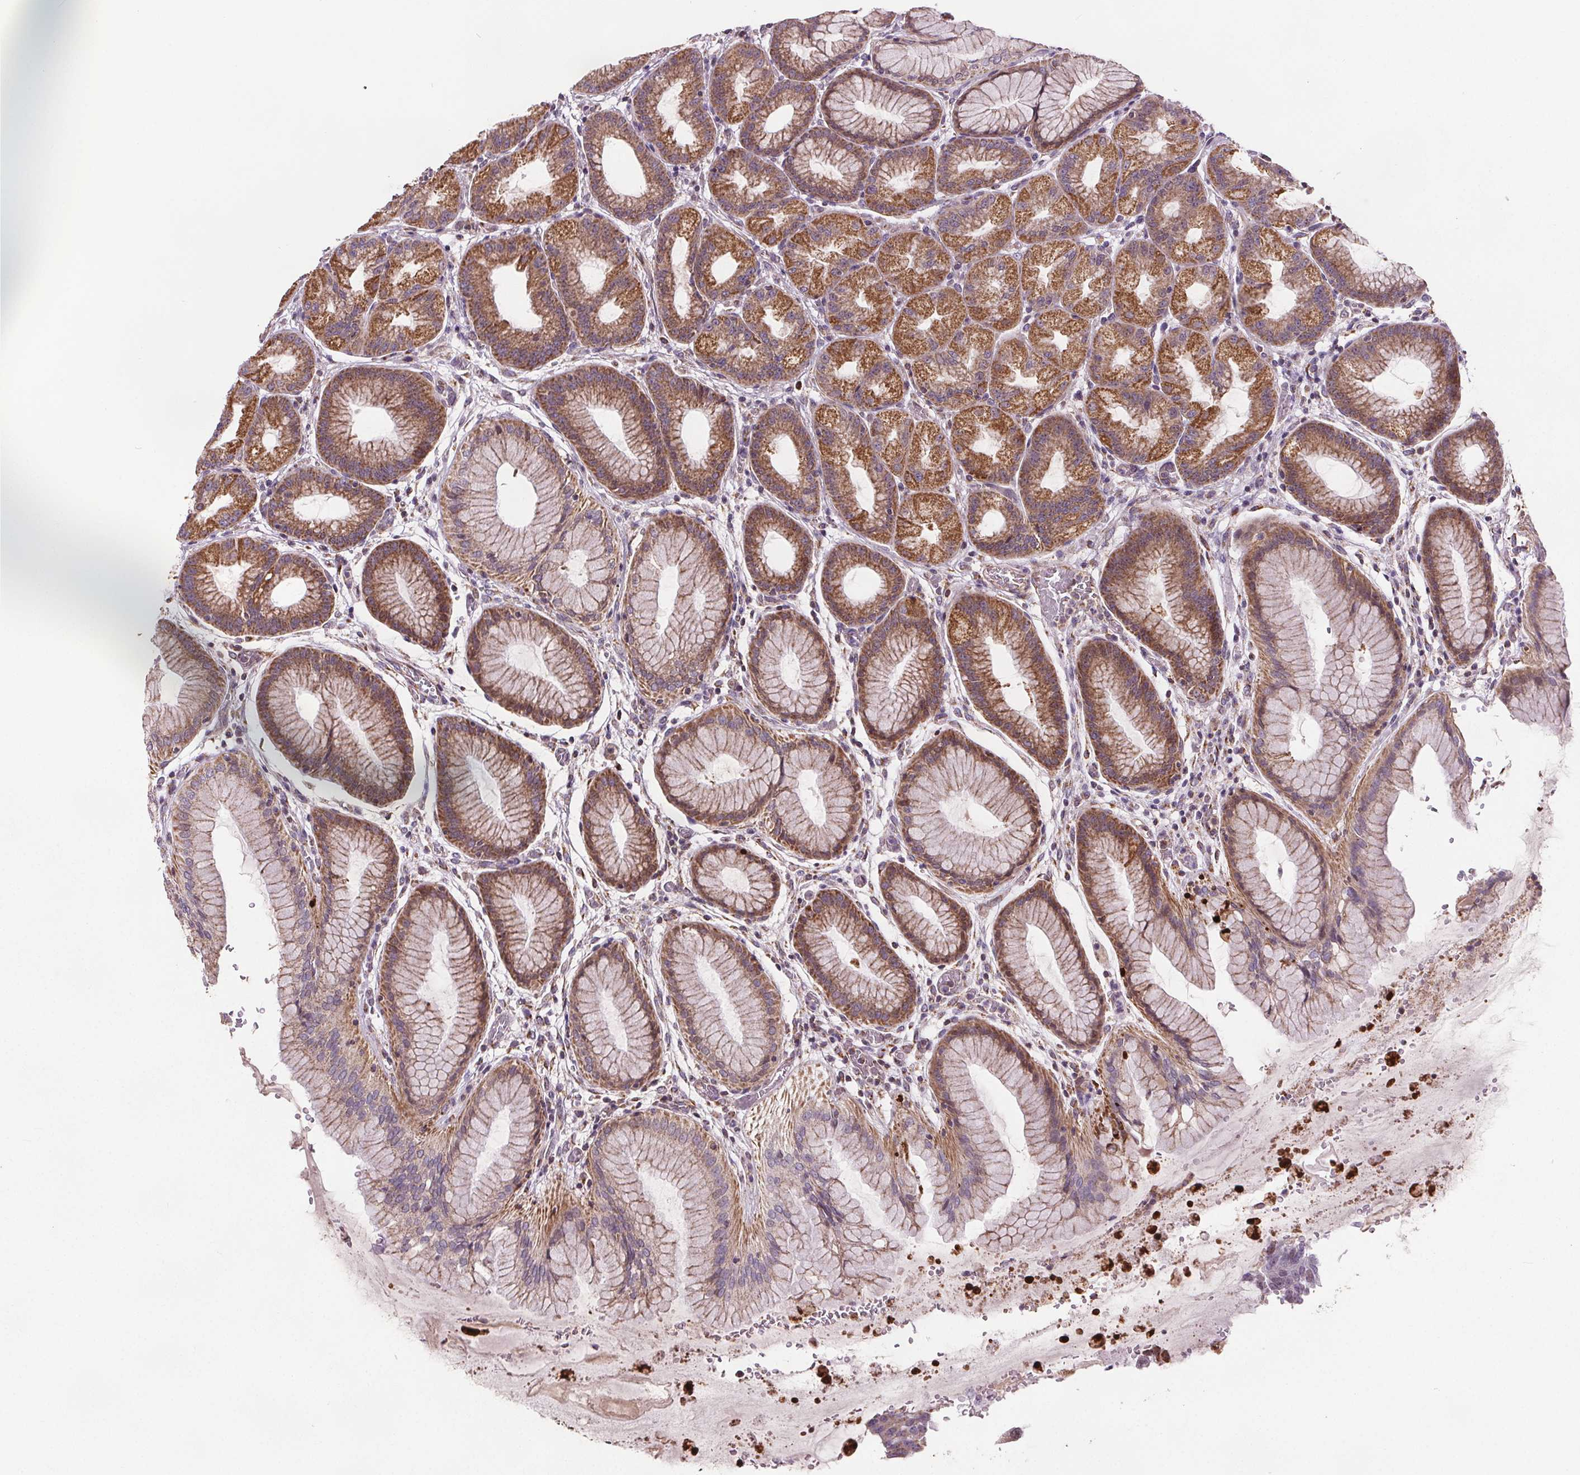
{"staining": {"intensity": "moderate", "quantity": ">75%", "location": "cytoplasmic/membranous"}, "tissue": "stomach", "cell_type": "Glandular cells", "image_type": "normal", "snomed": [{"axis": "morphology", "description": "Normal tissue, NOS"}, {"axis": "topography", "description": "Stomach, upper"}, {"axis": "topography", "description": "Stomach"}], "caption": "Protein analysis of normal stomach displays moderate cytoplasmic/membranous expression in about >75% of glandular cells. Nuclei are stained in blue.", "gene": "SUCLA2", "patient": {"sex": "male", "age": 48}}